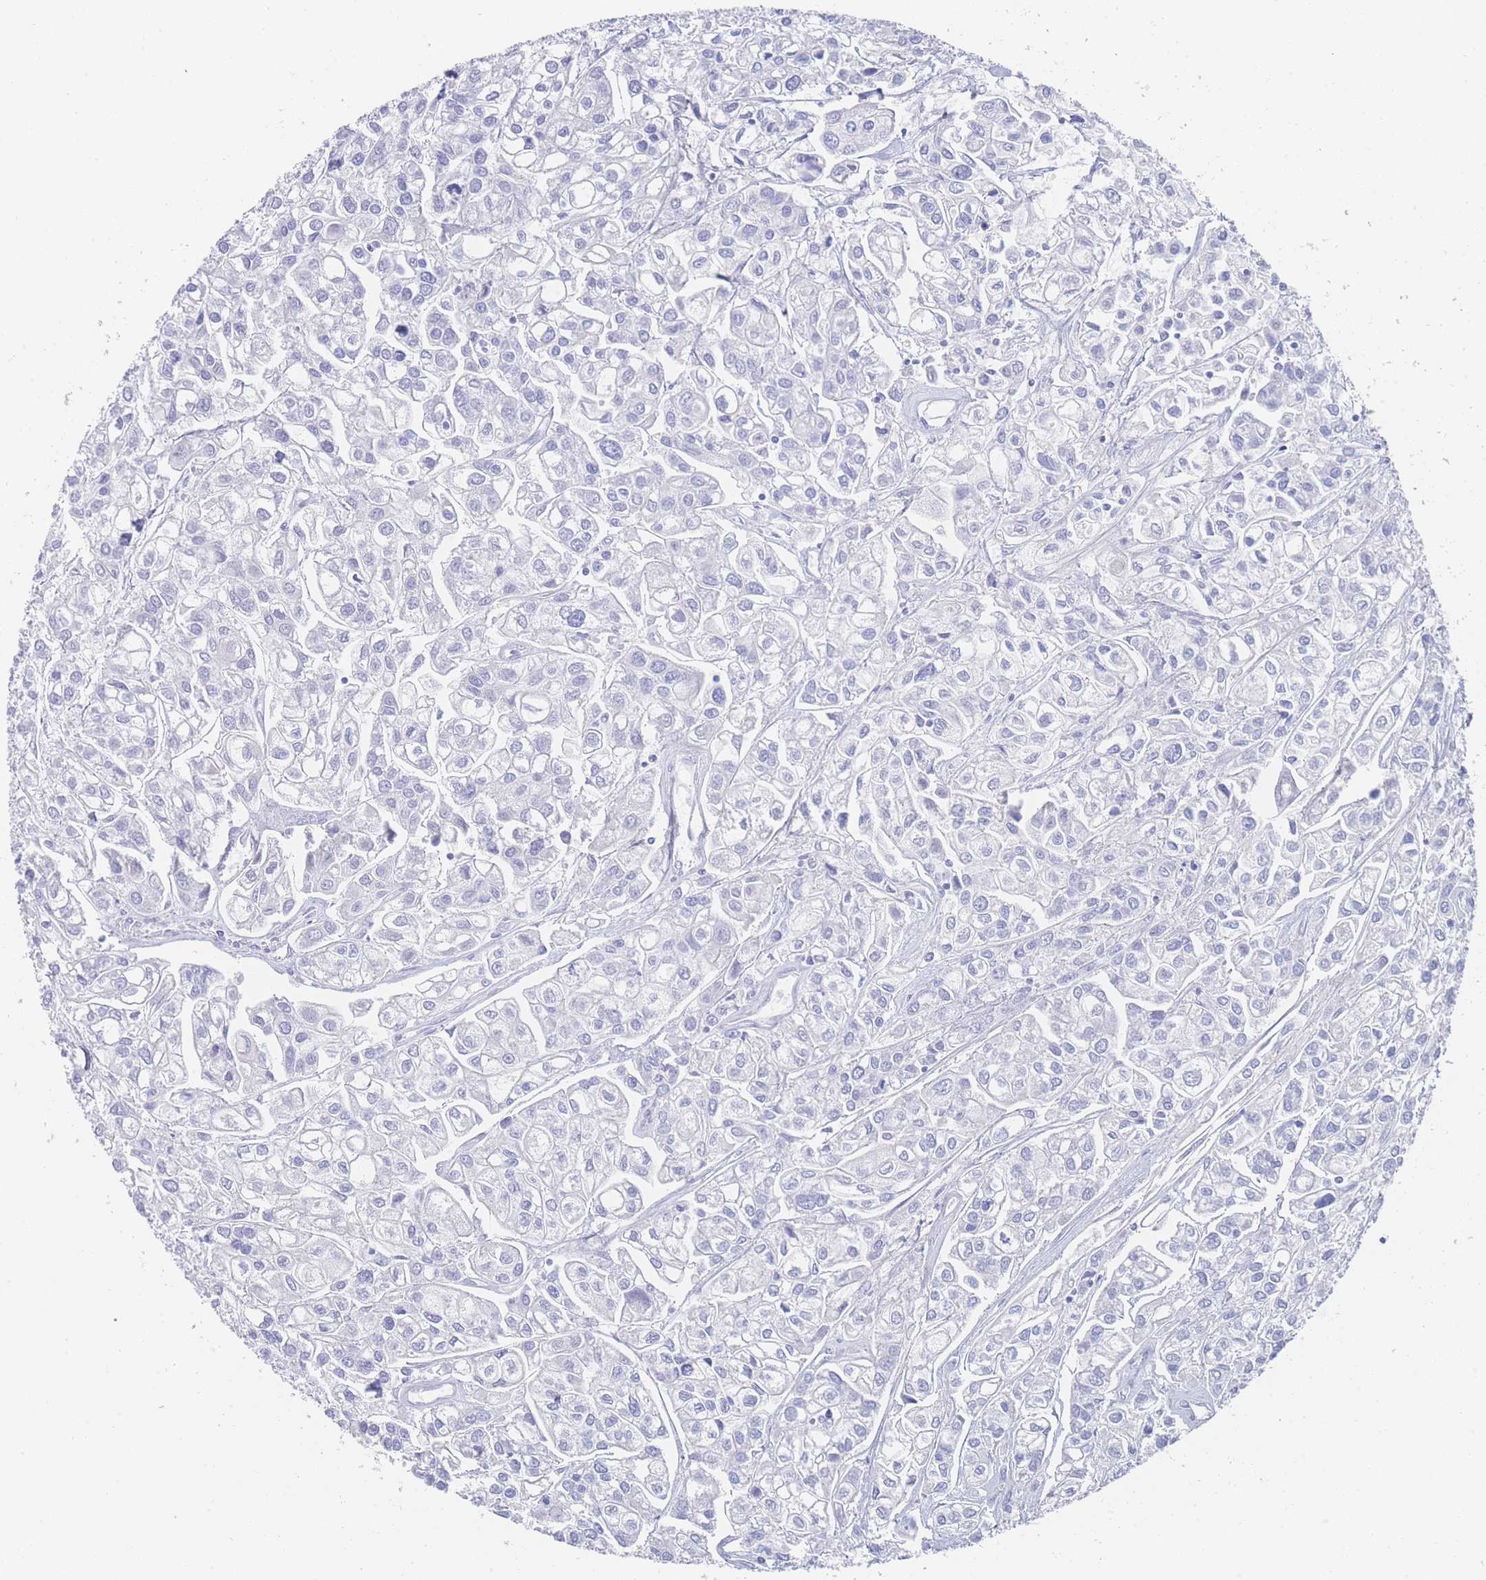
{"staining": {"intensity": "negative", "quantity": "none", "location": "none"}, "tissue": "urothelial cancer", "cell_type": "Tumor cells", "image_type": "cancer", "snomed": [{"axis": "morphology", "description": "Urothelial carcinoma, High grade"}, {"axis": "topography", "description": "Urinary bladder"}], "caption": "Immunohistochemistry micrograph of neoplastic tissue: human high-grade urothelial carcinoma stained with DAB demonstrates no significant protein expression in tumor cells. Nuclei are stained in blue.", "gene": "LRRC37A", "patient": {"sex": "male", "age": 67}}